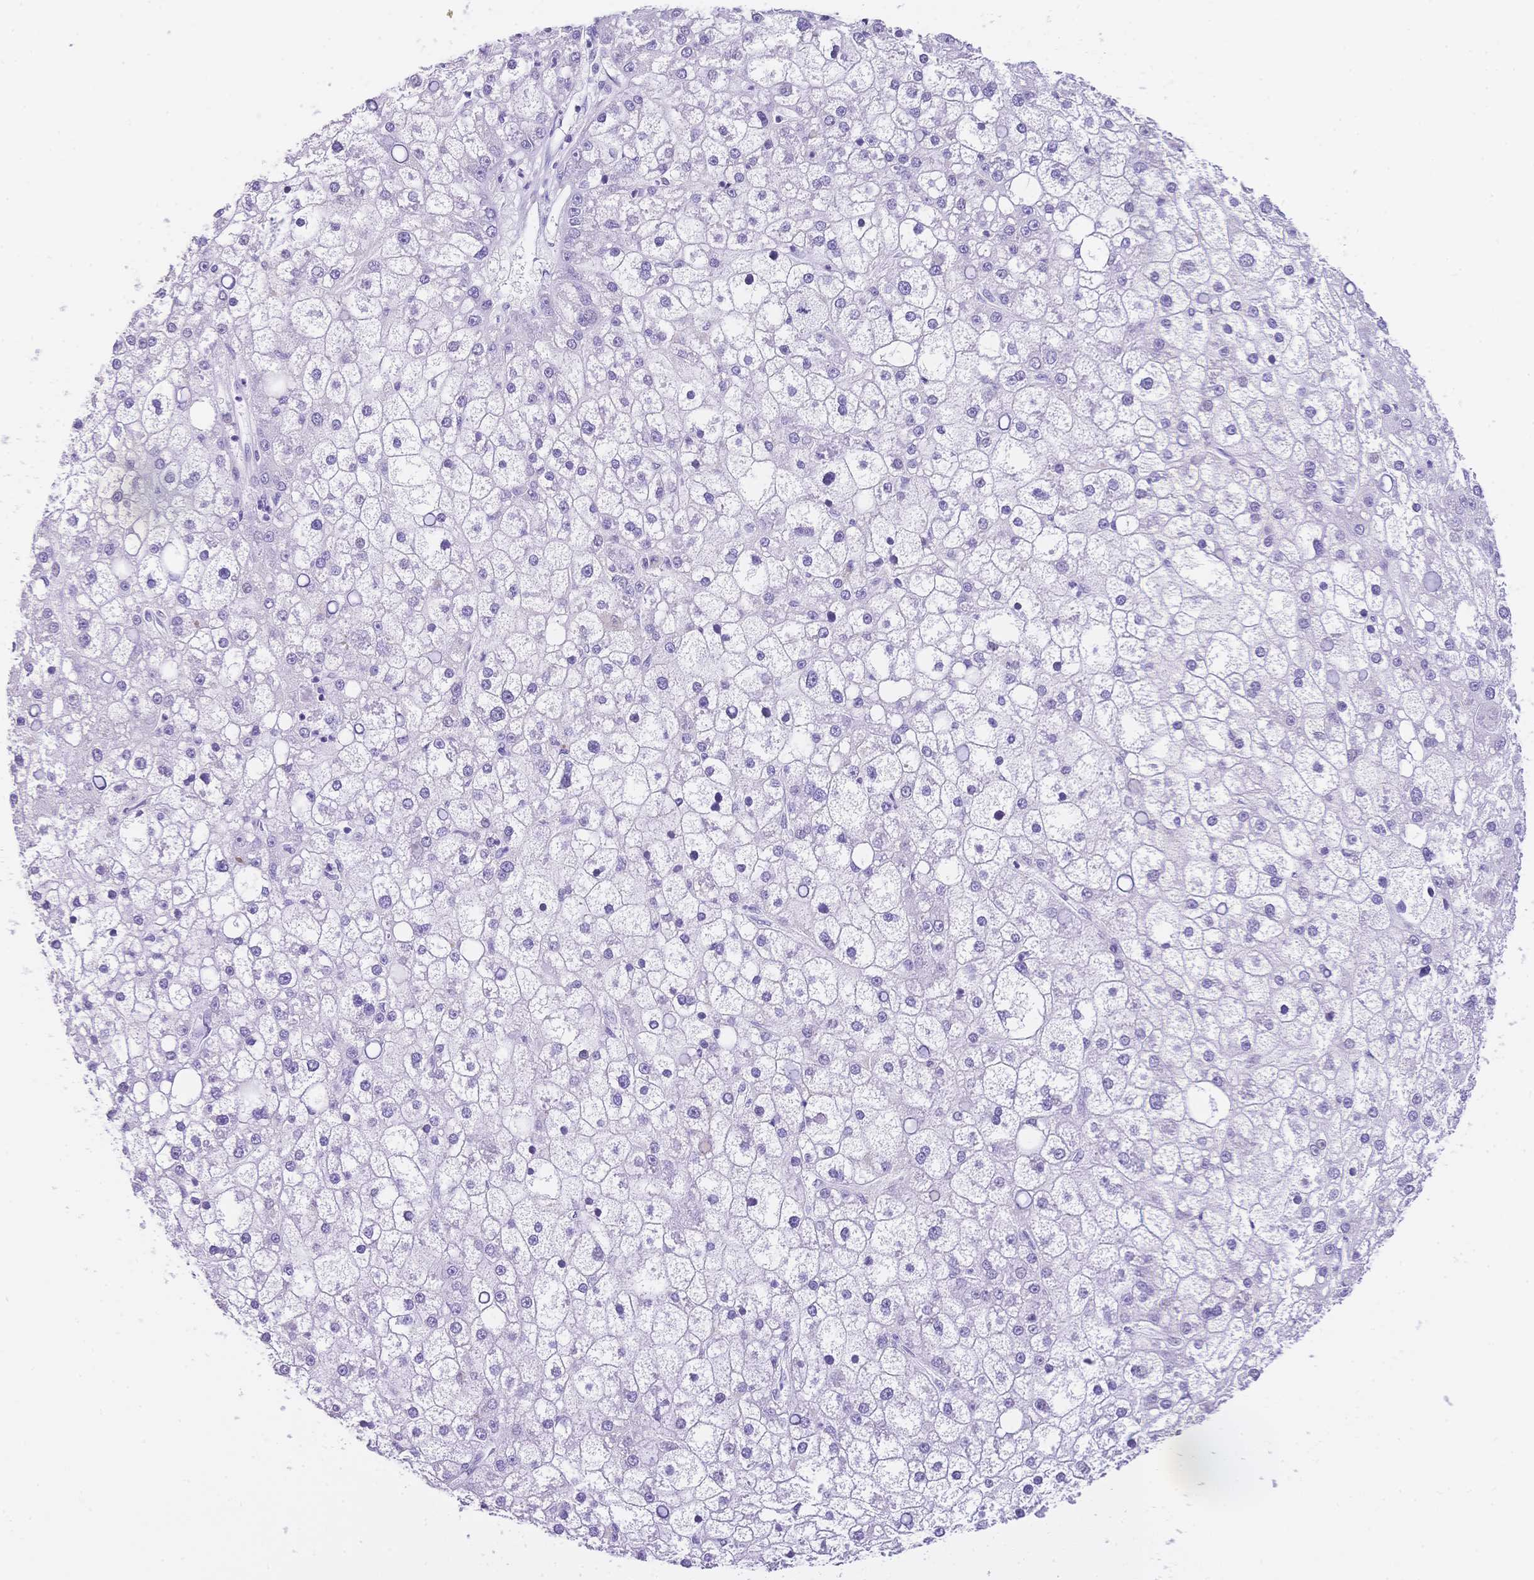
{"staining": {"intensity": "negative", "quantity": "none", "location": "none"}, "tissue": "liver cancer", "cell_type": "Tumor cells", "image_type": "cancer", "snomed": [{"axis": "morphology", "description": "Carcinoma, Hepatocellular, NOS"}, {"axis": "topography", "description": "Liver"}], "caption": "Tumor cells are negative for brown protein staining in liver cancer.", "gene": "MUC21", "patient": {"sex": "male", "age": 67}}